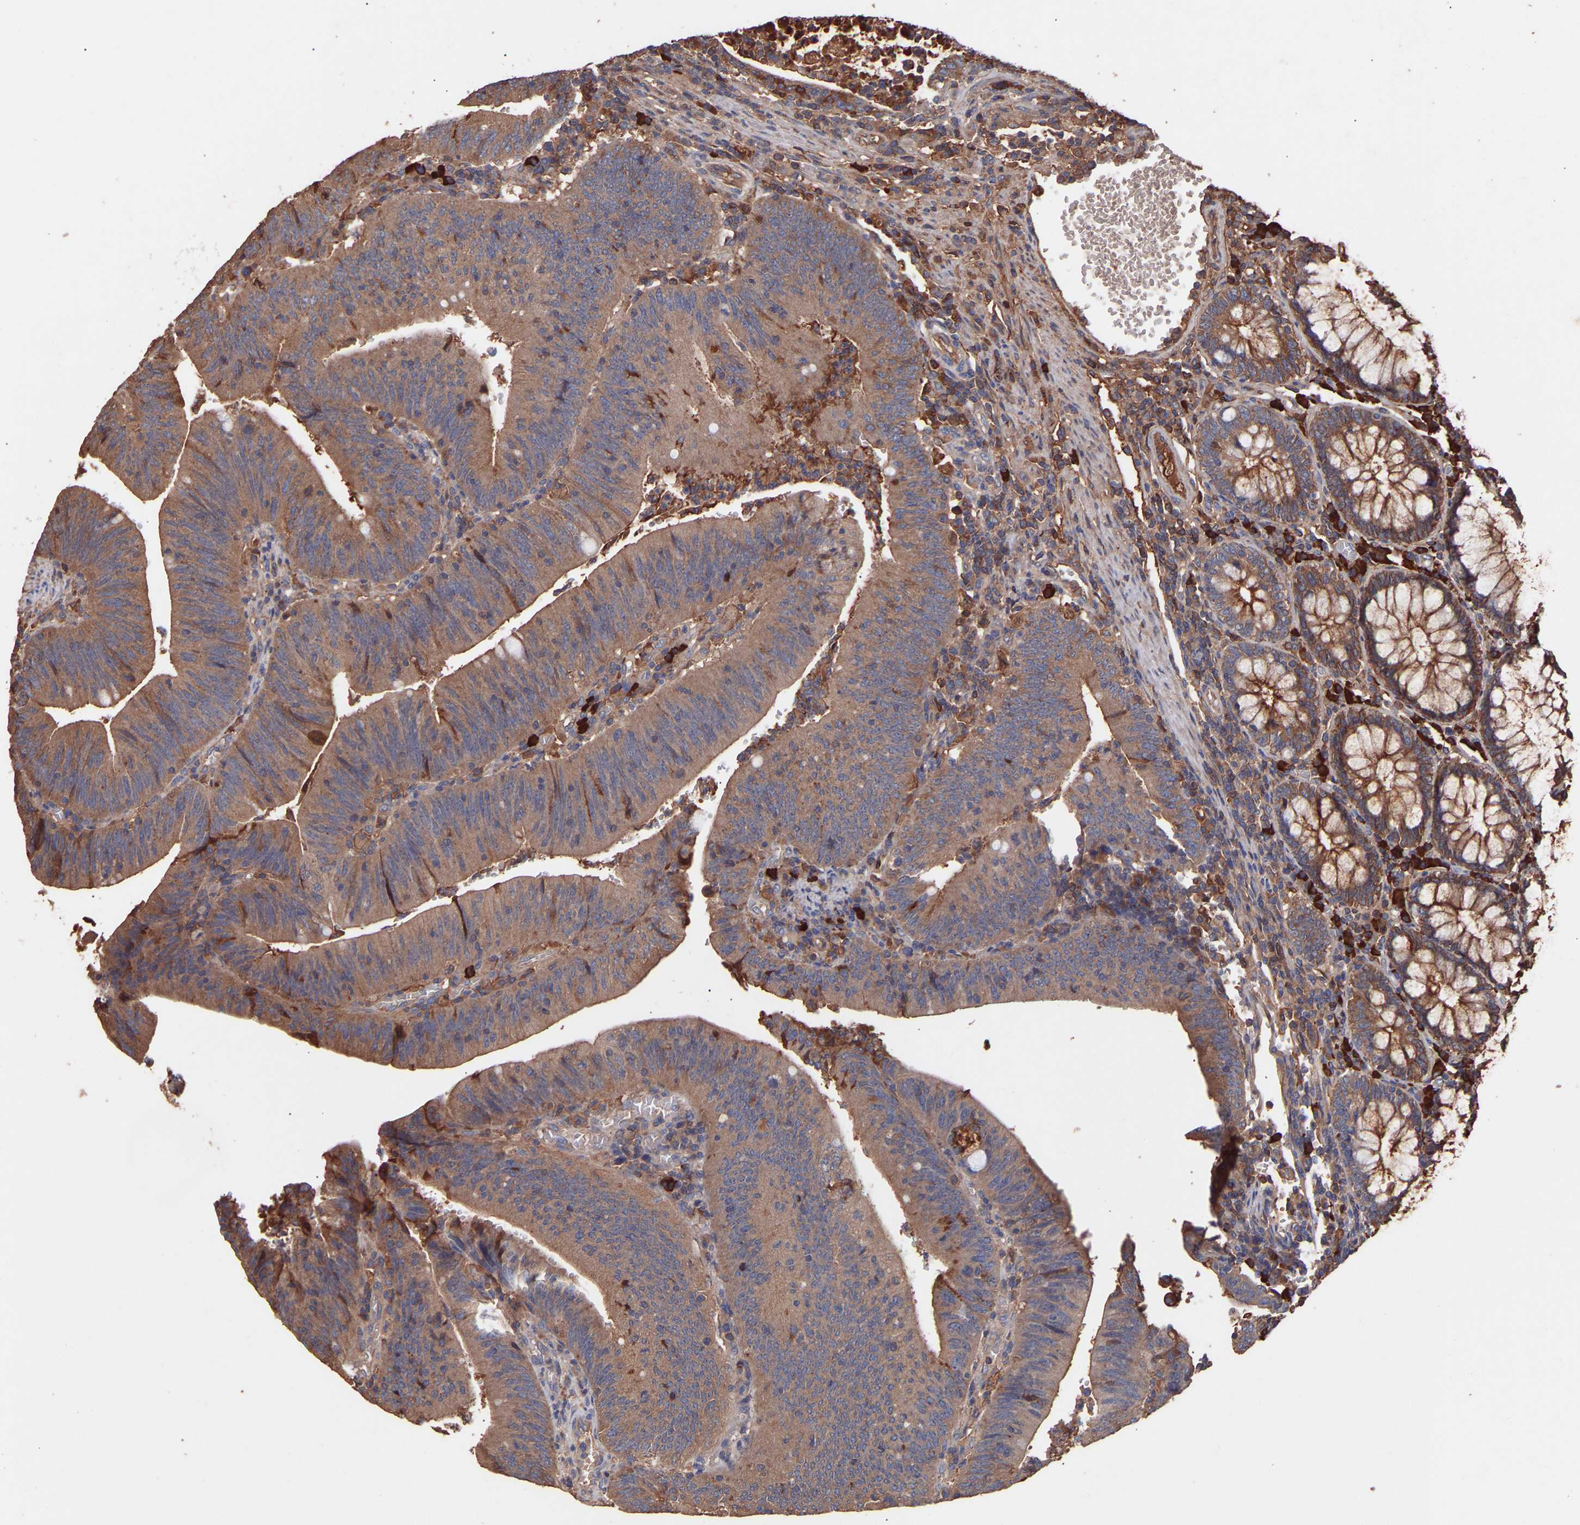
{"staining": {"intensity": "moderate", "quantity": ">75%", "location": "cytoplasmic/membranous"}, "tissue": "colorectal cancer", "cell_type": "Tumor cells", "image_type": "cancer", "snomed": [{"axis": "morphology", "description": "Normal tissue, NOS"}, {"axis": "morphology", "description": "Adenocarcinoma, NOS"}, {"axis": "topography", "description": "Rectum"}], "caption": "Human adenocarcinoma (colorectal) stained with a brown dye reveals moderate cytoplasmic/membranous positive staining in approximately >75% of tumor cells.", "gene": "TMEM268", "patient": {"sex": "female", "age": 66}}